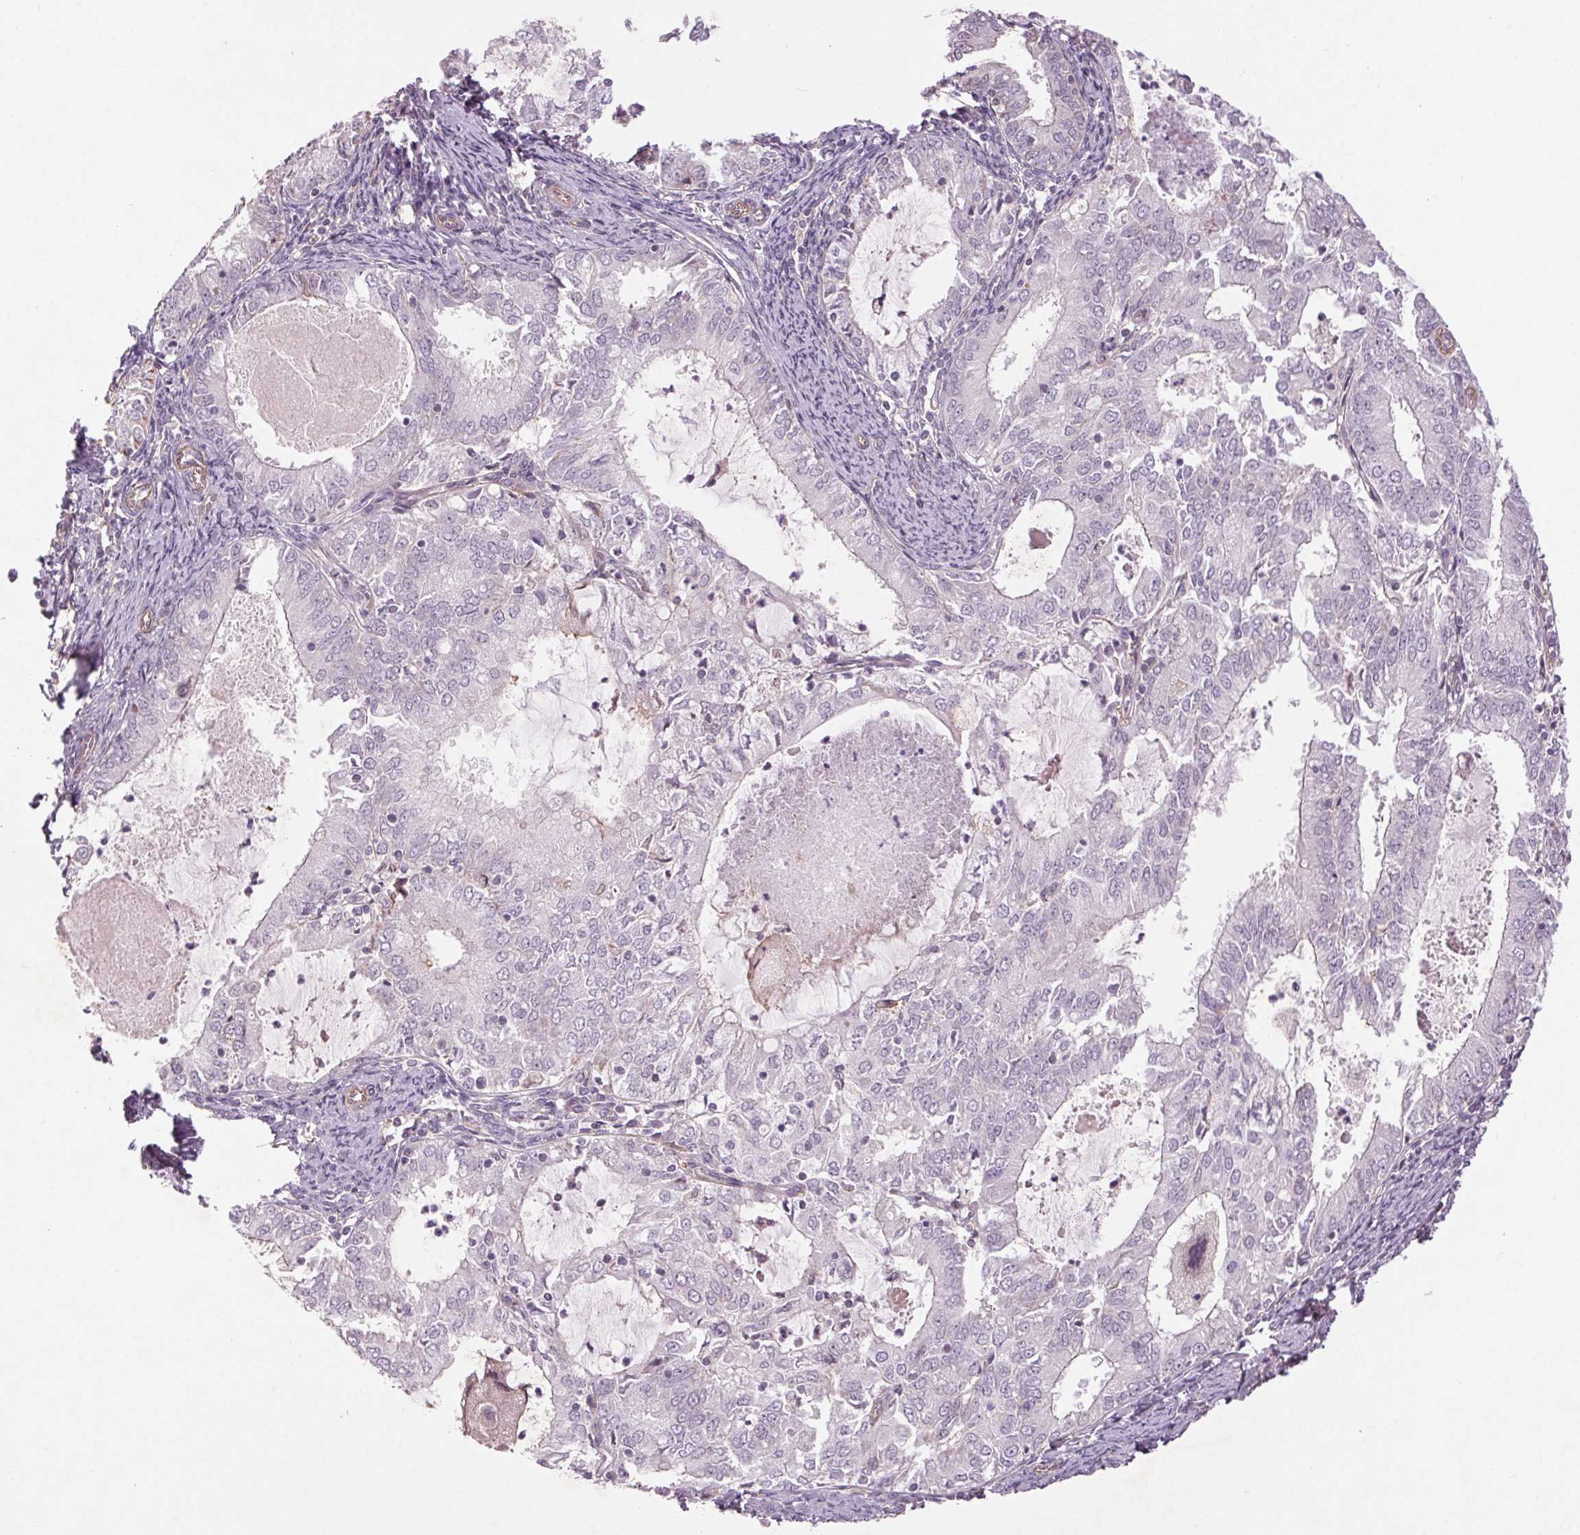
{"staining": {"intensity": "moderate", "quantity": "<25%", "location": "cytoplasmic/membranous"}, "tissue": "endometrial cancer", "cell_type": "Tumor cells", "image_type": "cancer", "snomed": [{"axis": "morphology", "description": "Adenocarcinoma, NOS"}, {"axis": "topography", "description": "Endometrium"}], "caption": "Brown immunohistochemical staining in endometrial adenocarcinoma exhibits moderate cytoplasmic/membranous staining in about <25% of tumor cells.", "gene": "CCSER1", "patient": {"sex": "female", "age": 57}}